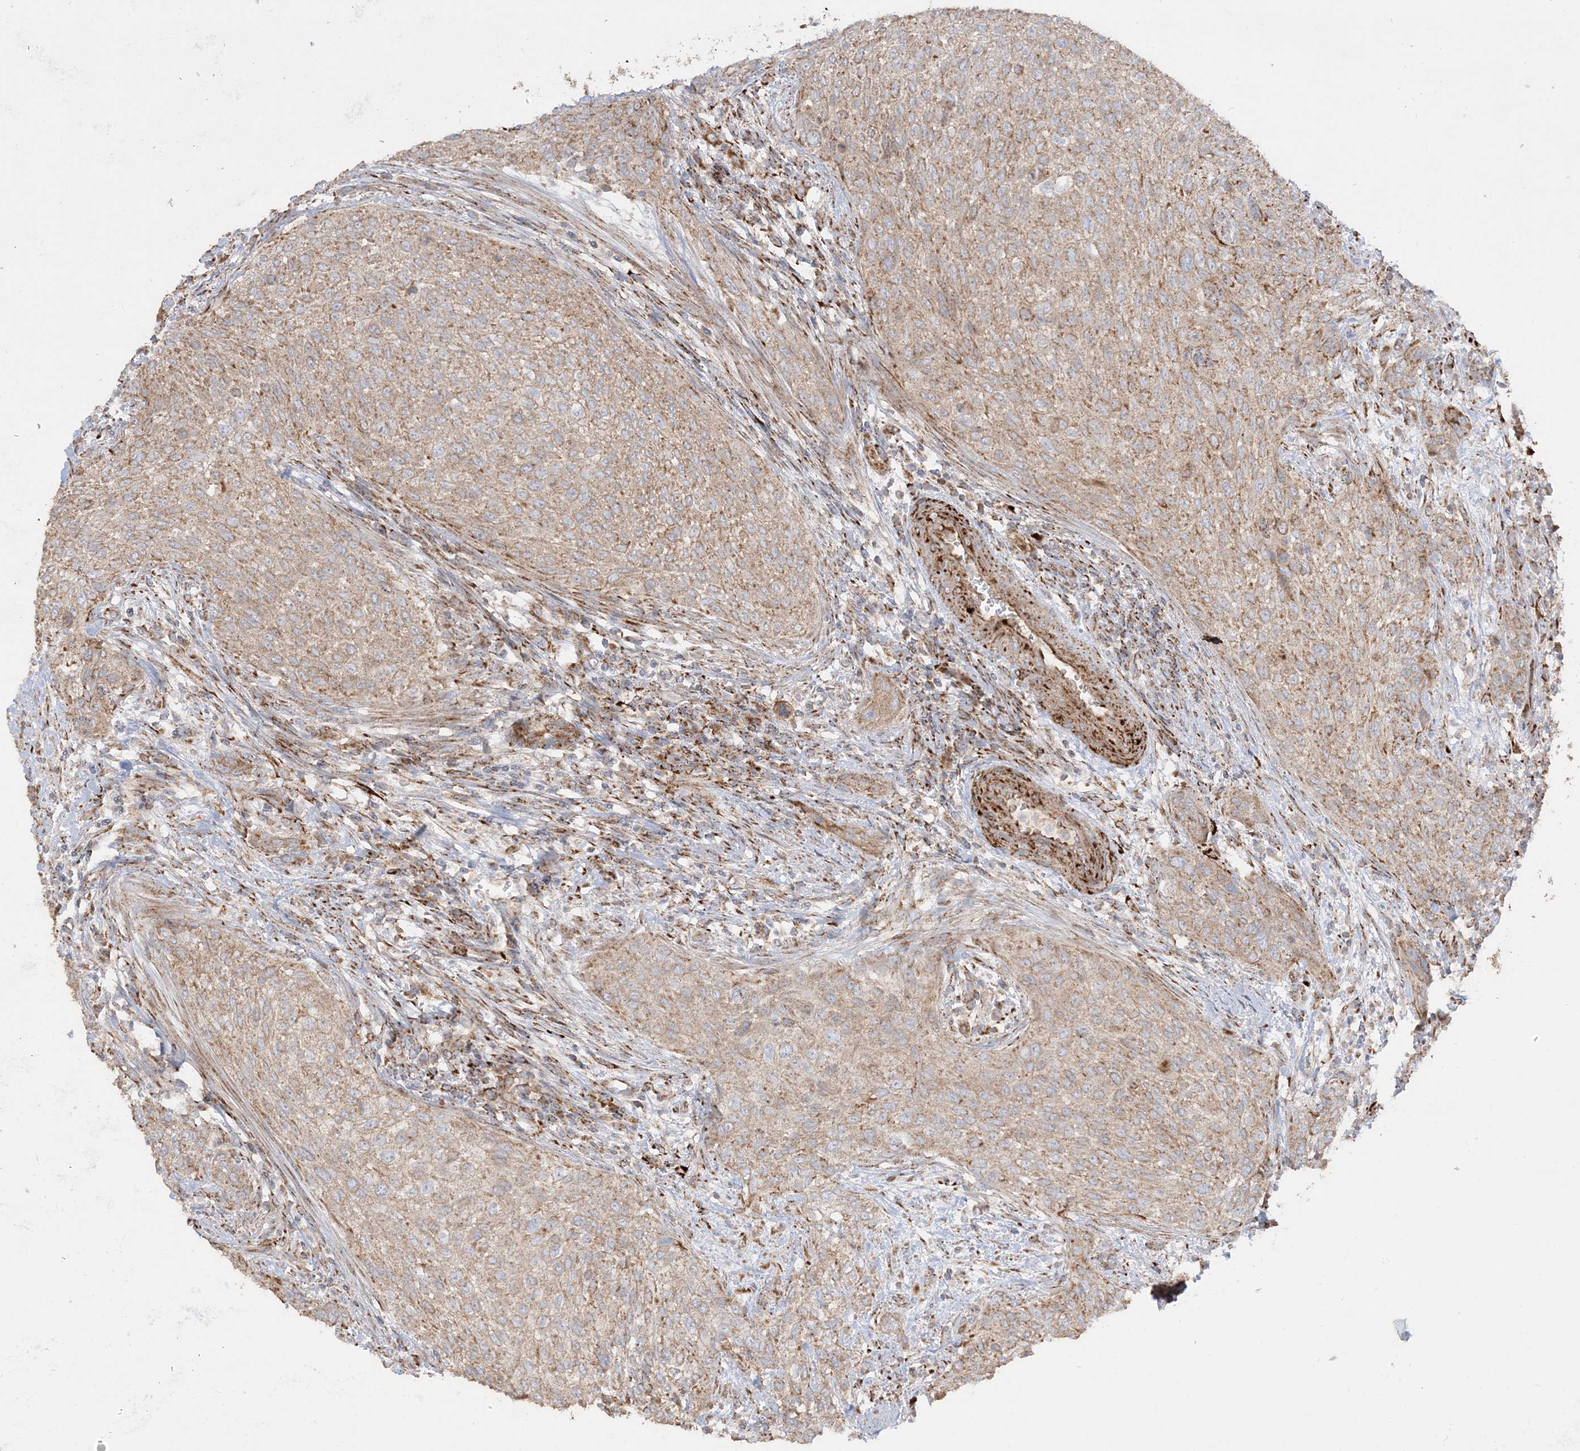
{"staining": {"intensity": "moderate", "quantity": ">75%", "location": "cytoplasmic/membranous"}, "tissue": "urothelial cancer", "cell_type": "Tumor cells", "image_type": "cancer", "snomed": [{"axis": "morphology", "description": "Urothelial carcinoma, High grade"}, {"axis": "topography", "description": "Urinary bladder"}], "caption": "Protein expression analysis of human urothelial cancer reveals moderate cytoplasmic/membranous expression in about >75% of tumor cells.", "gene": "NDUFAF3", "patient": {"sex": "male", "age": 35}}